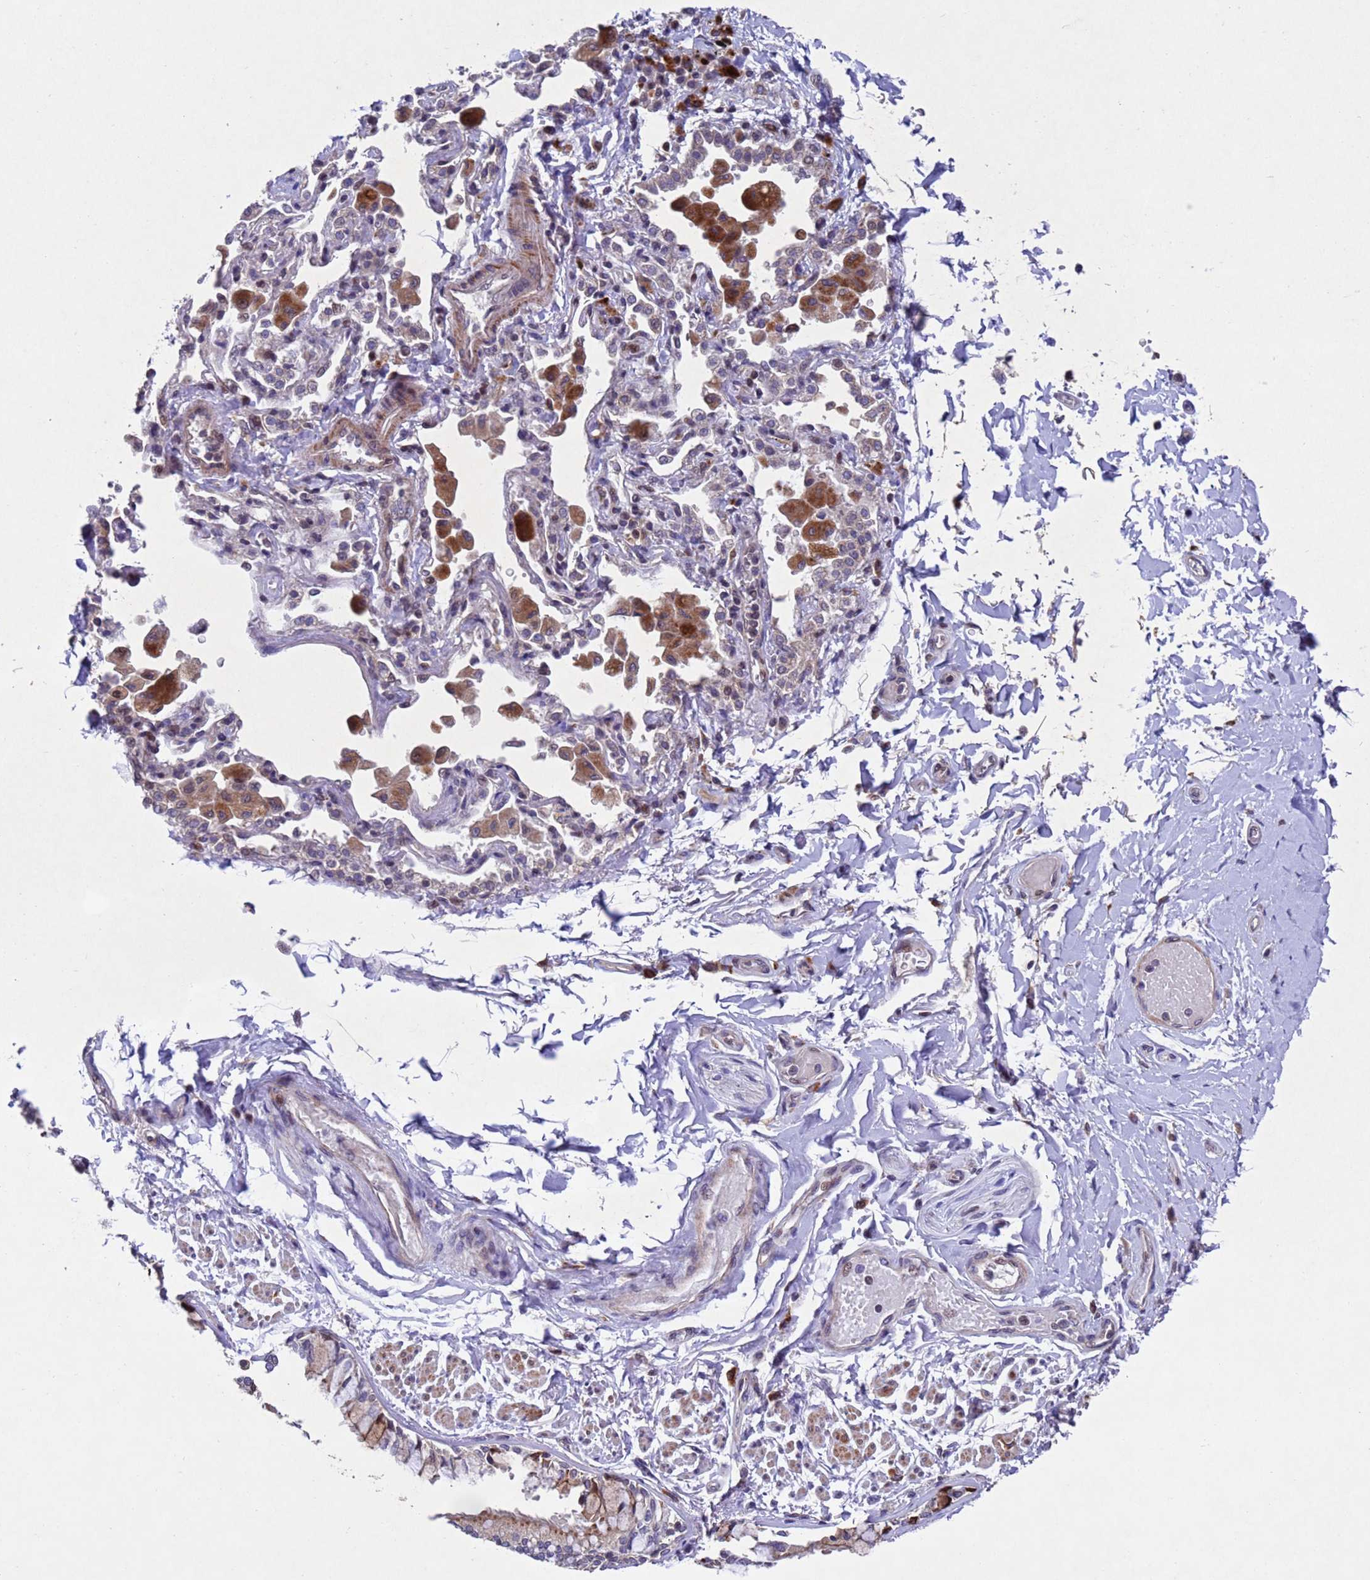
{"staining": {"intensity": "strong", "quantity": ">75%", "location": "cytoplasmic/membranous,nuclear"}, "tissue": "bronchus", "cell_type": "Respiratory epithelial cells", "image_type": "normal", "snomed": [{"axis": "morphology", "description": "Normal tissue, NOS"}, {"axis": "morphology", "description": "Inflammation, NOS"}, {"axis": "topography", "description": "Lung"}], "caption": "High-power microscopy captured an immunohistochemistry image of normal bronchus, revealing strong cytoplasmic/membranous,nuclear staining in approximately >75% of respiratory epithelial cells.", "gene": "TBK1", "patient": {"sex": "female", "age": 46}}